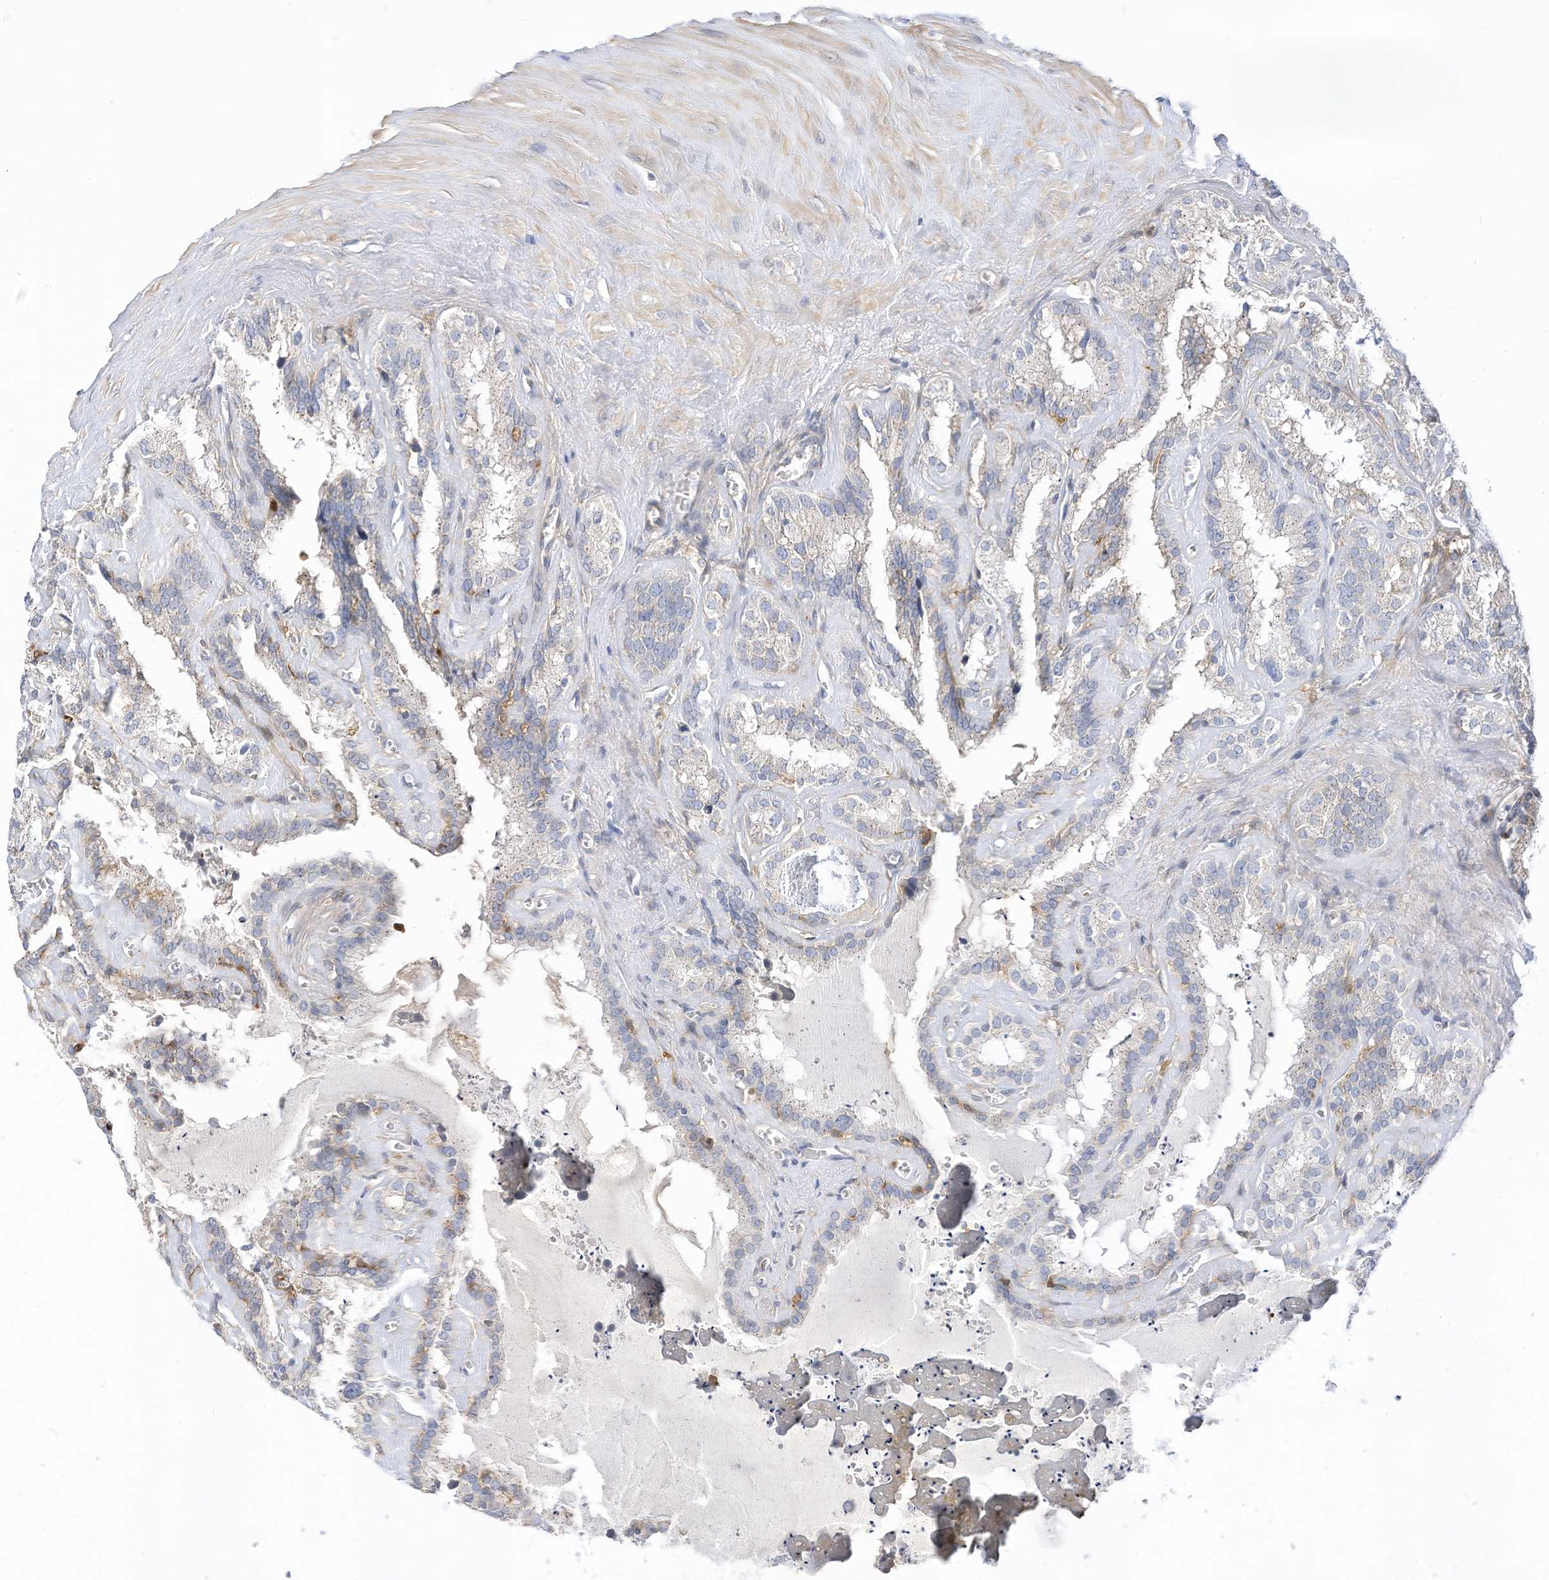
{"staining": {"intensity": "weak", "quantity": "<25%", "location": "cytoplasmic/membranous"}, "tissue": "seminal vesicle", "cell_type": "Glandular cells", "image_type": "normal", "snomed": [{"axis": "morphology", "description": "Normal tissue, NOS"}, {"axis": "topography", "description": "Prostate"}, {"axis": "topography", "description": "Seminal veicle"}], "caption": "Immunohistochemical staining of unremarkable seminal vesicle reveals no significant staining in glandular cells. (DAB (3,3'-diaminobenzidine) immunohistochemistry (IHC), high magnification).", "gene": "ATP13A1", "patient": {"sex": "male", "age": 59}}